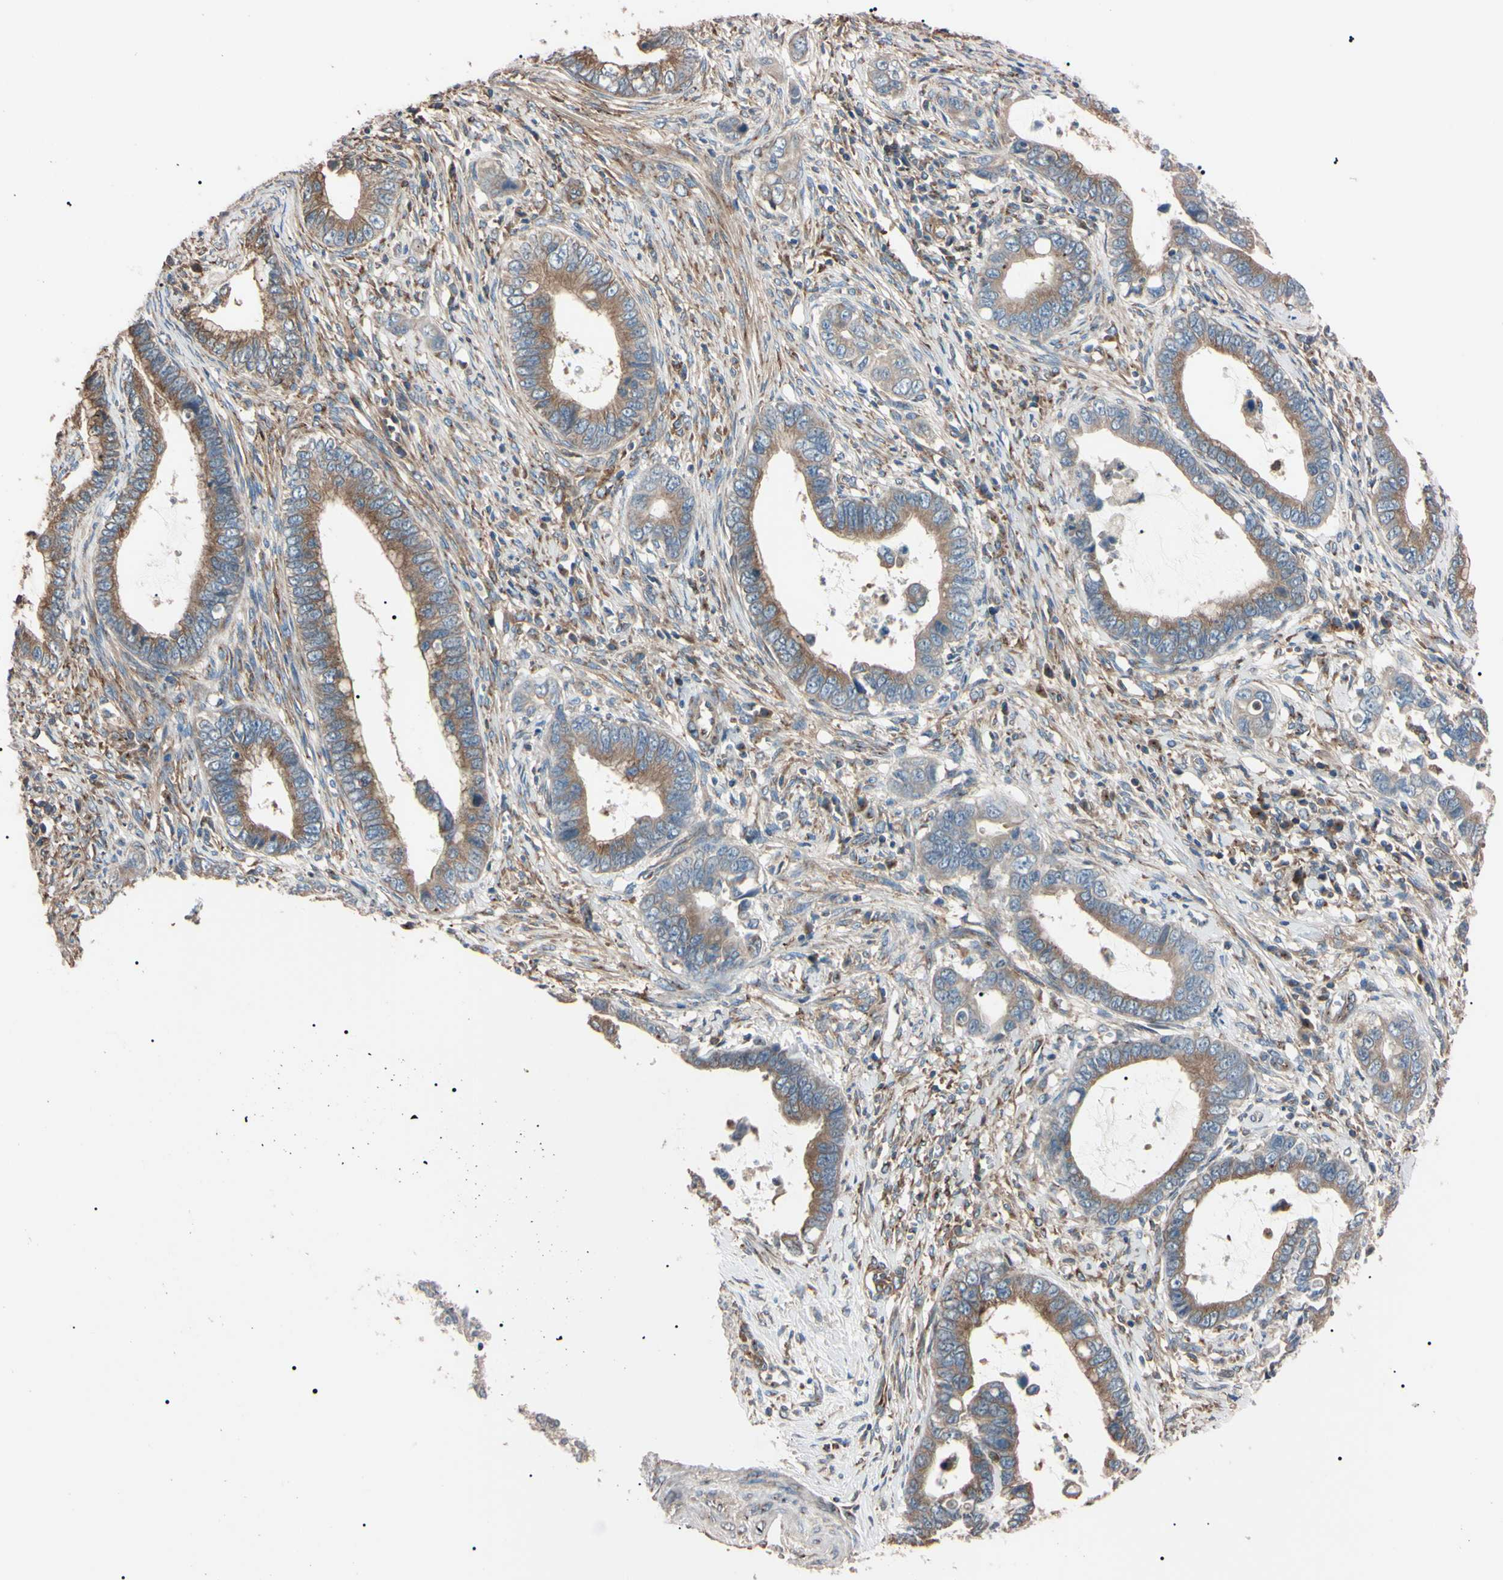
{"staining": {"intensity": "moderate", "quantity": "25%-75%", "location": "cytoplasmic/membranous"}, "tissue": "cervical cancer", "cell_type": "Tumor cells", "image_type": "cancer", "snomed": [{"axis": "morphology", "description": "Adenocarcinoma, NOS"}, {"axis": "topography", "description": "Cervix"}], "caption": "This image reveals immunohistochemistry staining of cervical cancer, with medium moderate cytoplasmic/membranous staining in approximately 25%-75% of tumor cells.", "gene": "PRKACA", "patient": {"sex": "female", "age": 44}}